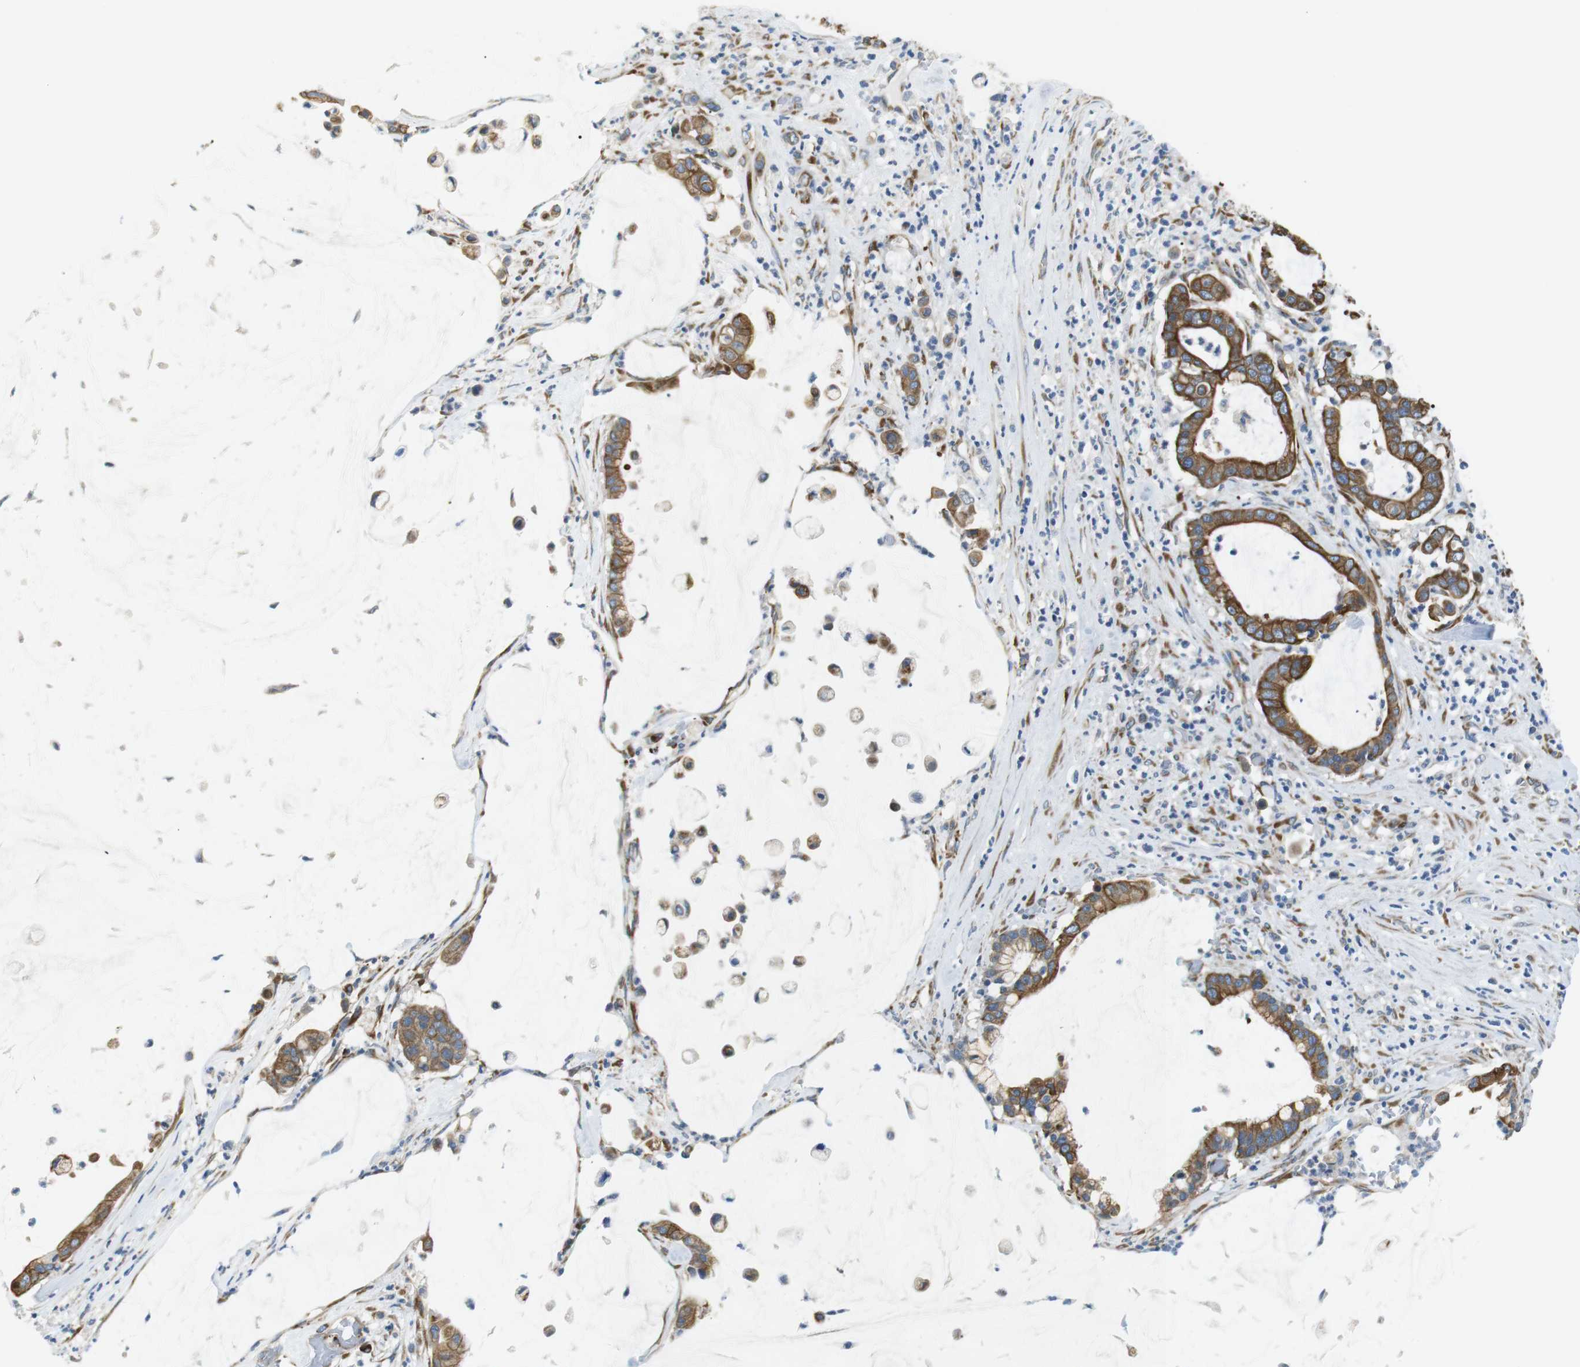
{"staining": {"intensity": "moderate", "quantity": ">75%", "location": "cytoplasmic/membranous"}, "tissue": "pancreatic cancer", "cell_type": "Tumor cells", "image_type": "cancer", "snomed": [{"axis": "morphology", "description": "Adenocarcinoma, NOS"}, {"axis": "topography", "description": "Pancreas"}], "caption": "Immunohistochemical staining of human pancreatic adenocarcinoma displays moderate cytoplasmic/membranous protein expression in approximately >75% of tumor cells. Ihc stains the protein in brown and the nuclei are stained blue.", "gene": "UNC5CL", "patient": {"sex": "male", "age": 41}}